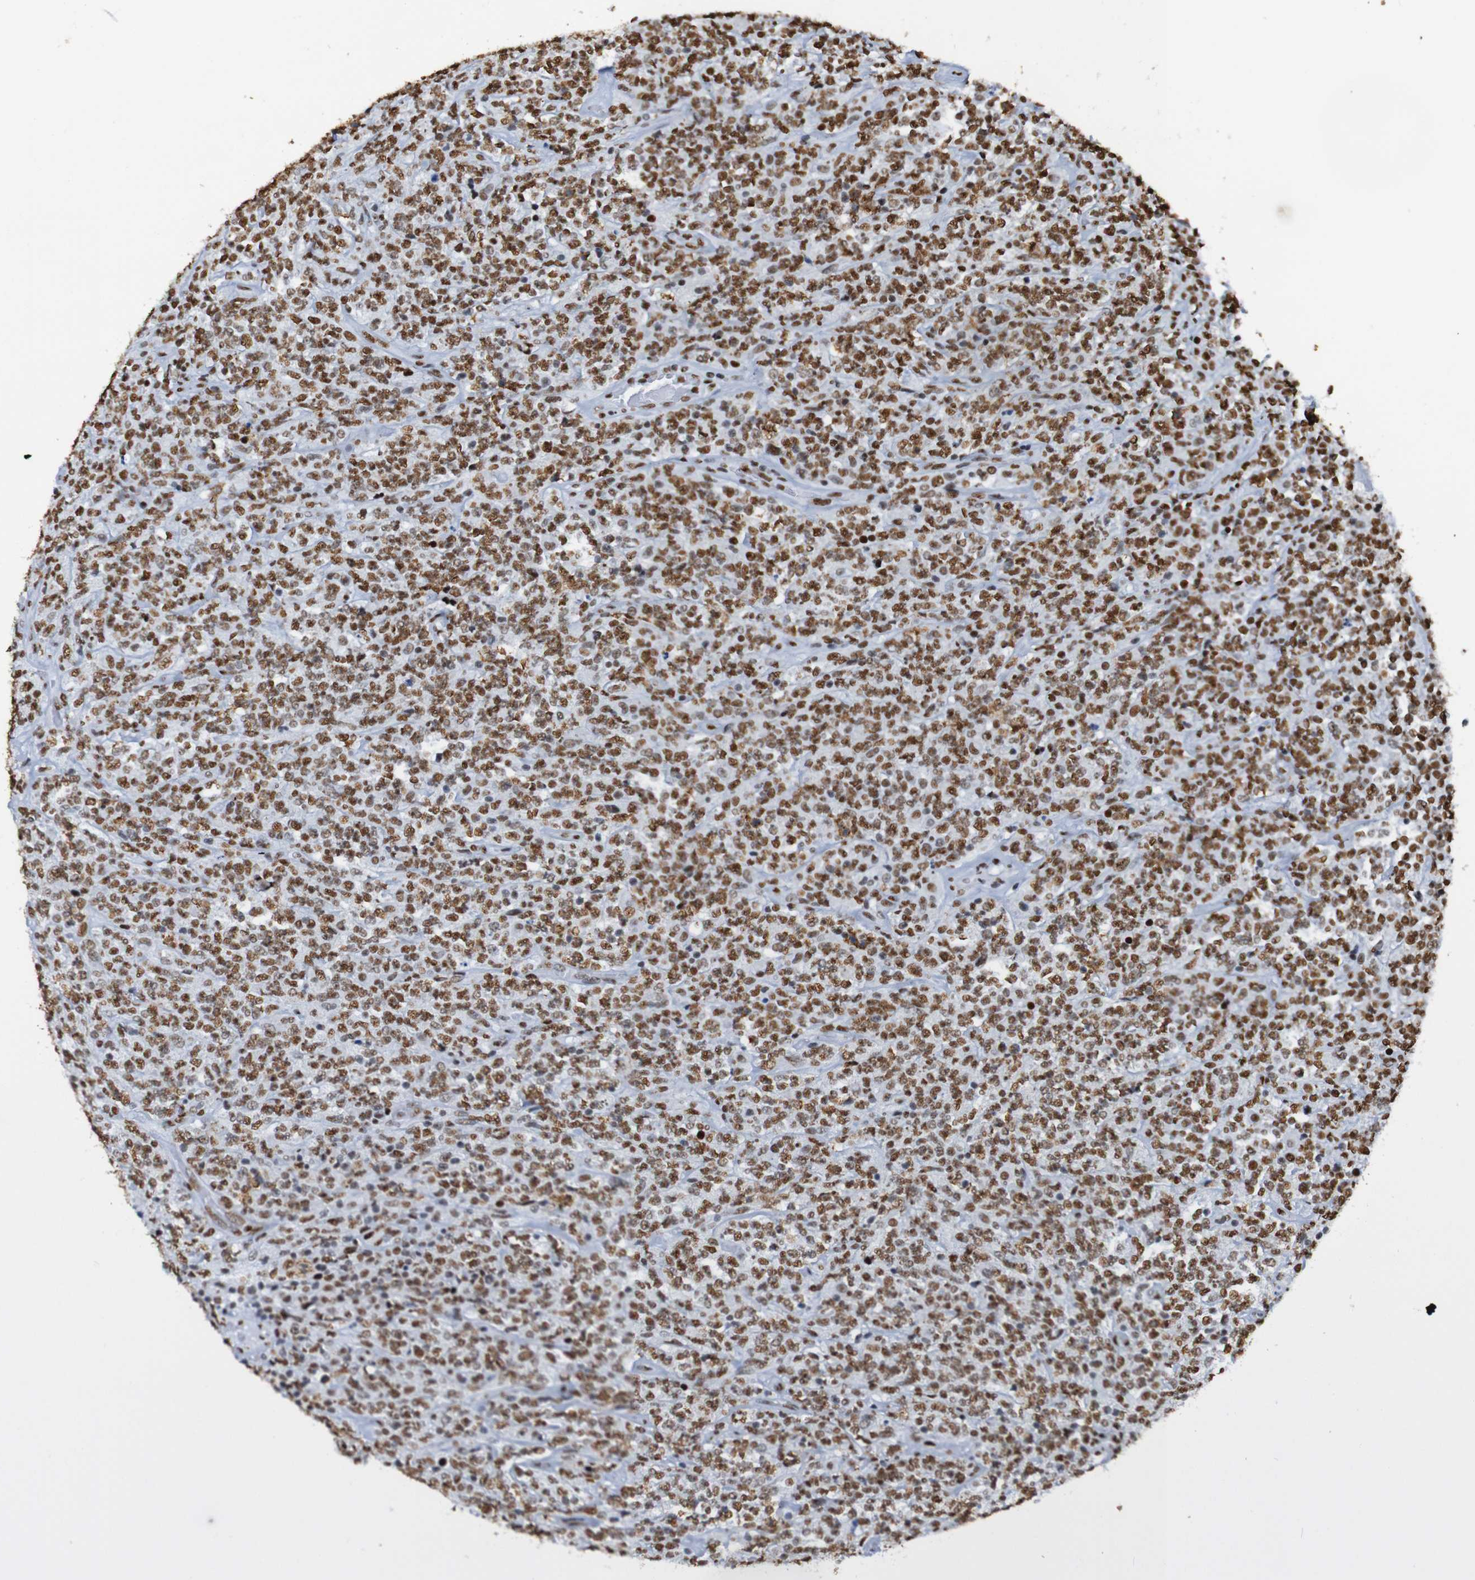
{"staining": {"intensity": "moderate", "quantity": ">75%", "location": "nuclear"}, "tissue": "lymphoma", "cell_type": "Tumor cells", "image_type": "cancer", "snomed": [{"axis": "morphology", "description": "Malignant lymphoma, non-Hodgkin's type, High grade"}, {"axis": "topography", "description": "Soft tissue"}], "caption": "Brown immunohistochemical staining in human lymphoma shows moderate nuclear expression in approximately >75% of tumor cells.", "gene": "SRSF3", "patient": {"sex": "male", "age": 18}}